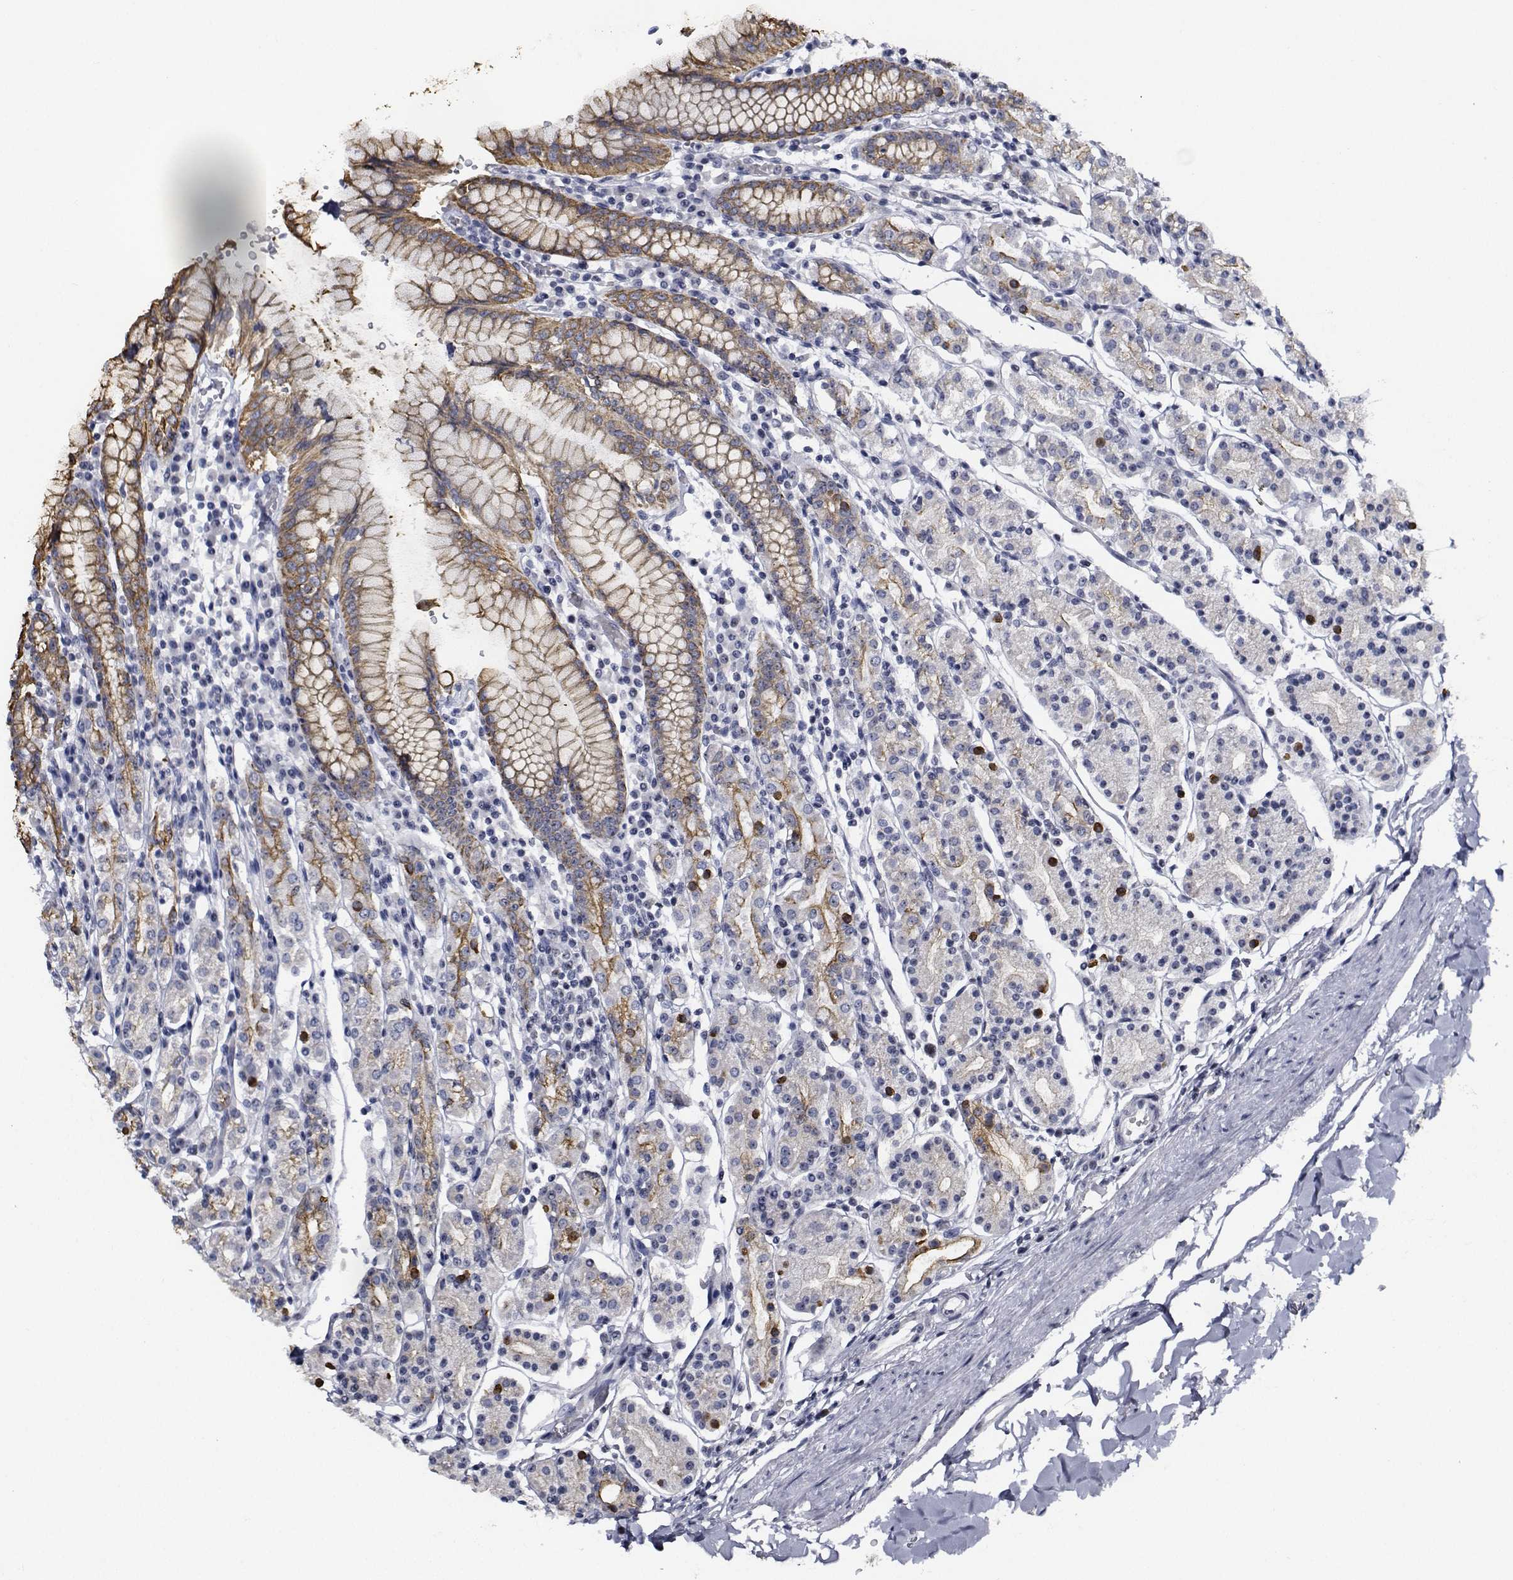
{"staining": {"intensity": "moderate", "quantity": "<25%", "location": "cytoplasmic/membranous,nuclear"}, "tissue": "stomach", "cell_type": "Glandular cells", "image_type": "normal", "snomed": [{"axis": "morphology", "description": "Normal tissue, NOS"}, {"axis": "topography", "description": "Stomach, upper"}, {"axis": "topography", "description": "Stomach"}], "caption": "Normal stomach demonstrates moderate cytoplasmic/membranous,nuclear staining in approximately <25% of glandular cells, visualized by immunohistochemistry. (Brightfield microscopy of DAB IHC at high magnification).", "gene": "NVL", "patient": {"sex": "male", "age": 62}}